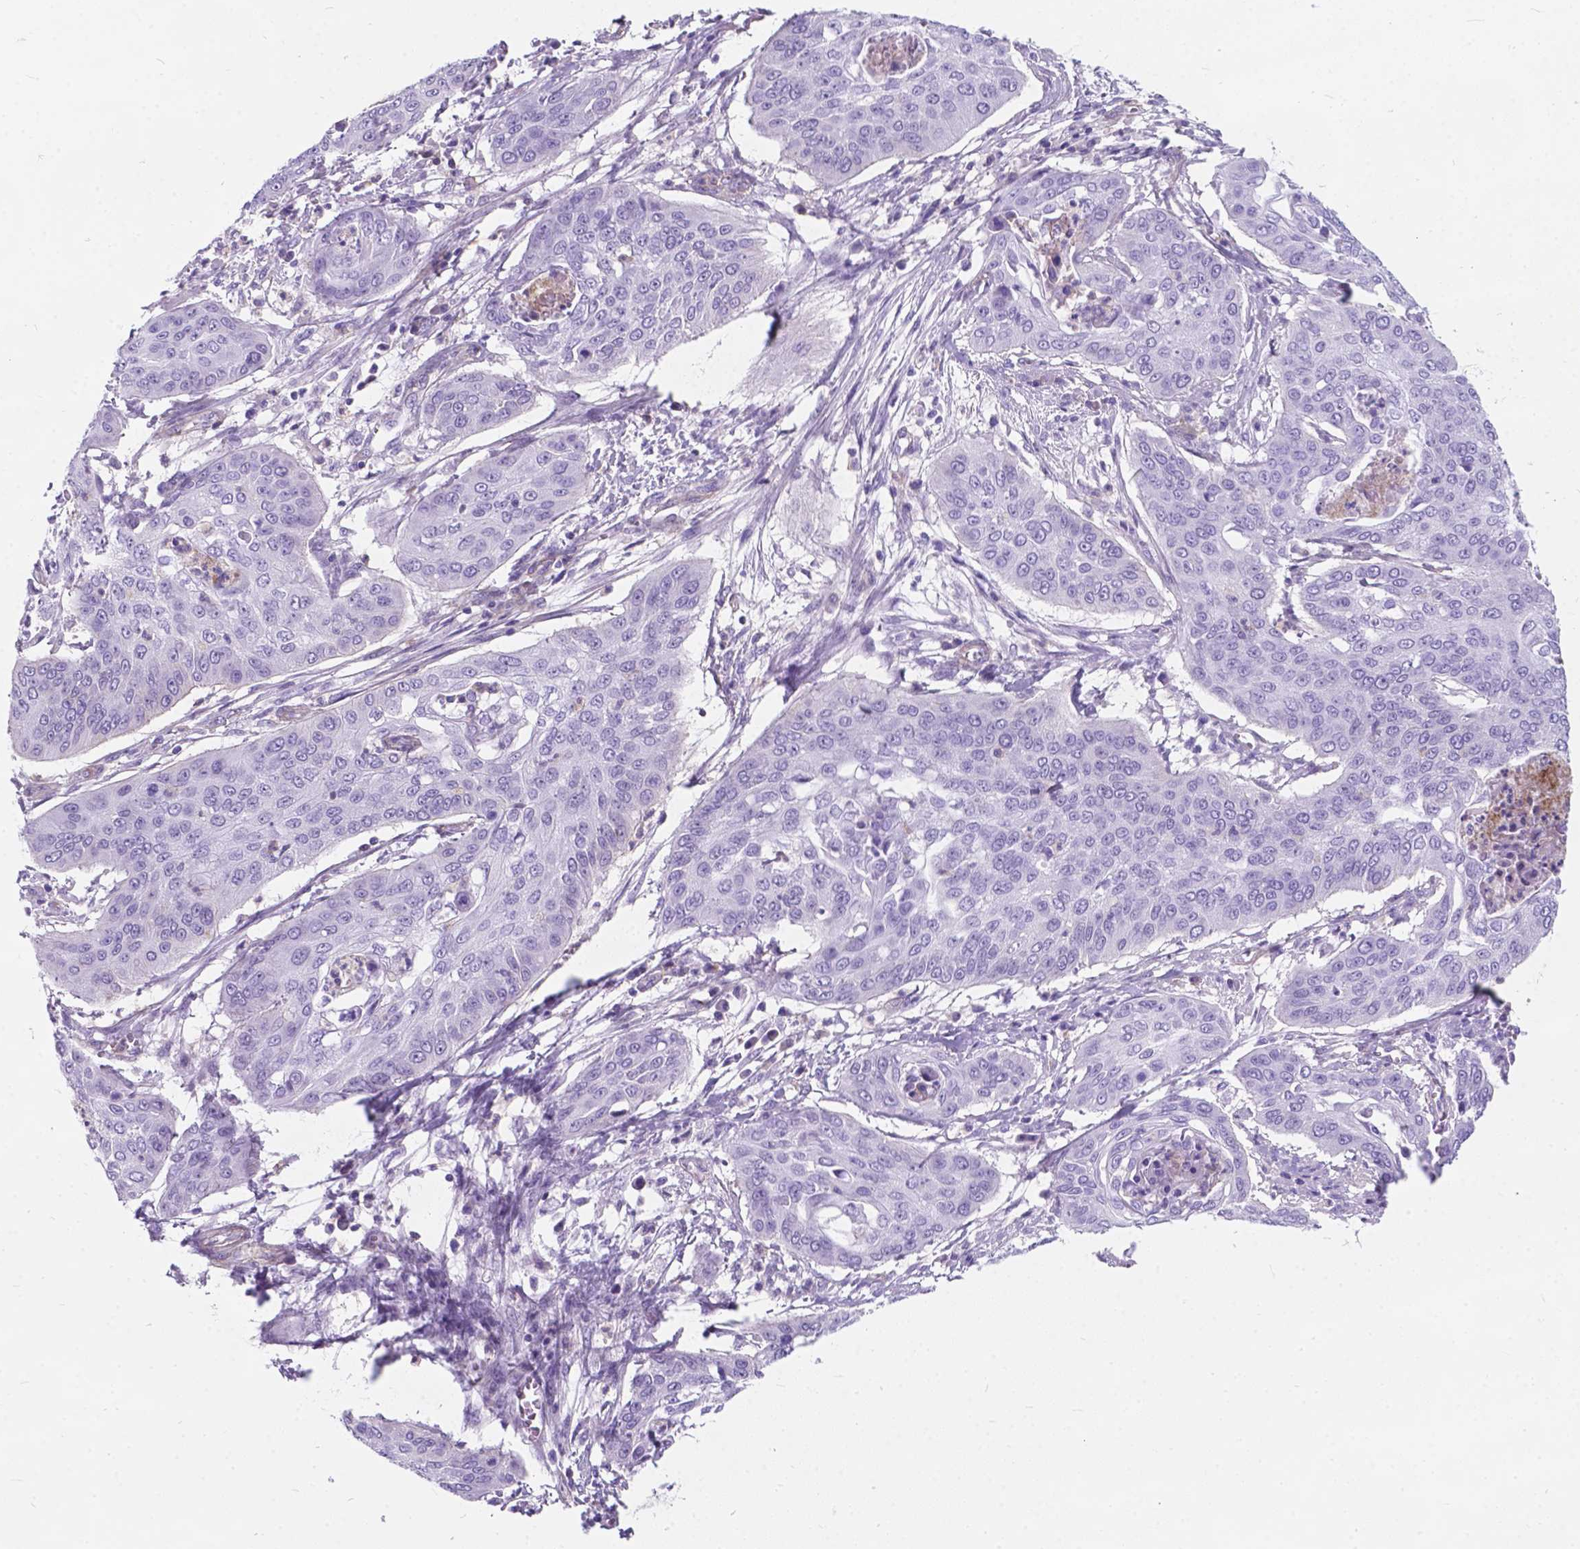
{"staining": {"intensity": "negative", "quantity": "none", "location": "none"}, "tissue": "cervical cancer", "cell_type": "Tumor cells", "image_type": "cancer", "snomed": [{"axis": "morphology", "description": "Squamous cell carcinoma, NOS"}, {"axis": "topography", "description": "Cervix"}], "caption": "Immunohistochemistry (IHC) image of human cervical cancer (squamous cell carcinoma) stained for a protein (brown), which shows no positivity in tumor cells.", "gene": "KIAA0040", "patient": {"sex": "female", "age": 39}}